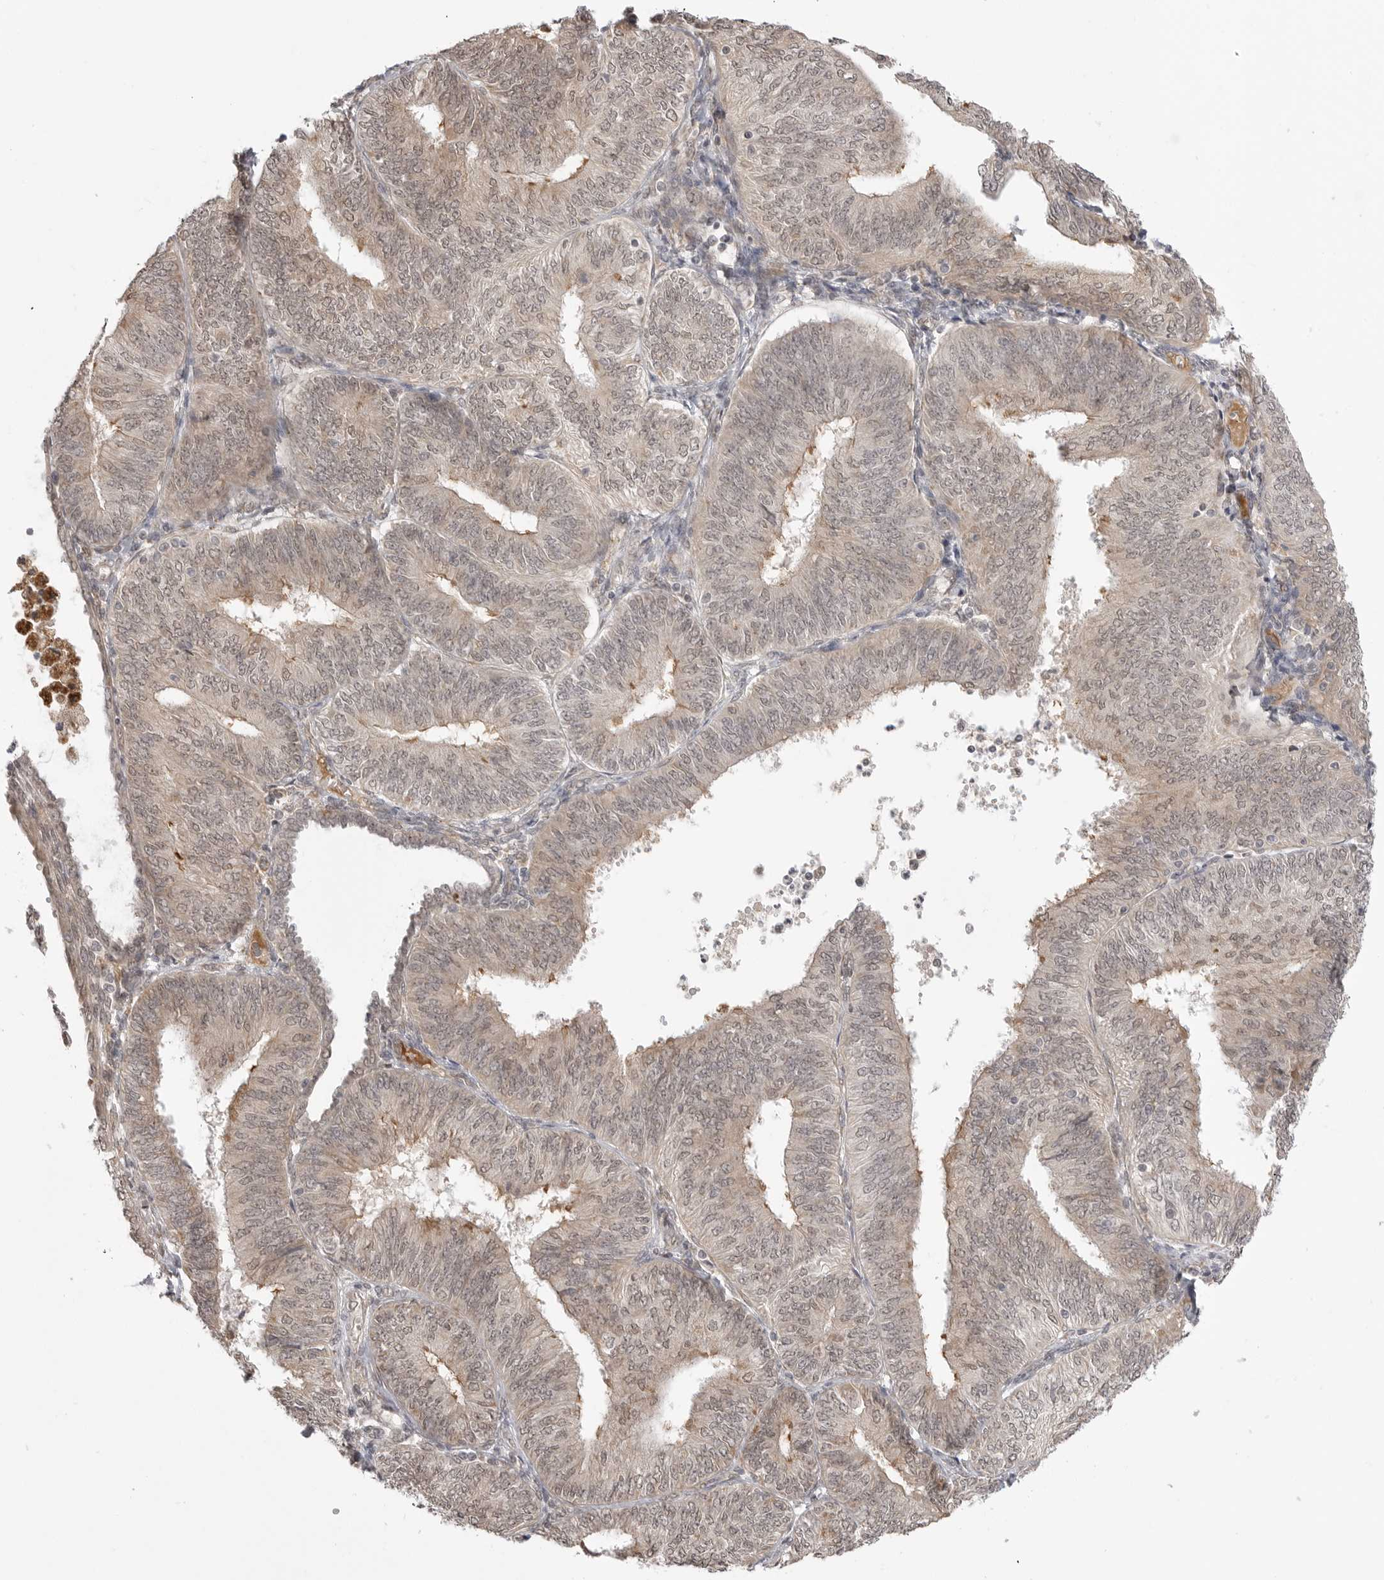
{"staining": {"intensity": "weak", "quantity": "25%-75%", "location": "cytoplasmic/membranous,nuclear"}, "tissue": "endometrial cancer", "cell_type": "Tumor cells", "image_type": "cancer", "snomed": [{"axis": "morphology", "description": "Adenocarcinoma, NOS"}, {"axis": "topography", "description": "Endometrium"}], "caption": "An image of human endometrial adenocarcinoma stained for a protein exhibits weak cytoplasmic/membranous and nuclear brown staining in tumor cells.", "gene": "KALRN", "patient": {"sex": "female", "age": 58}}